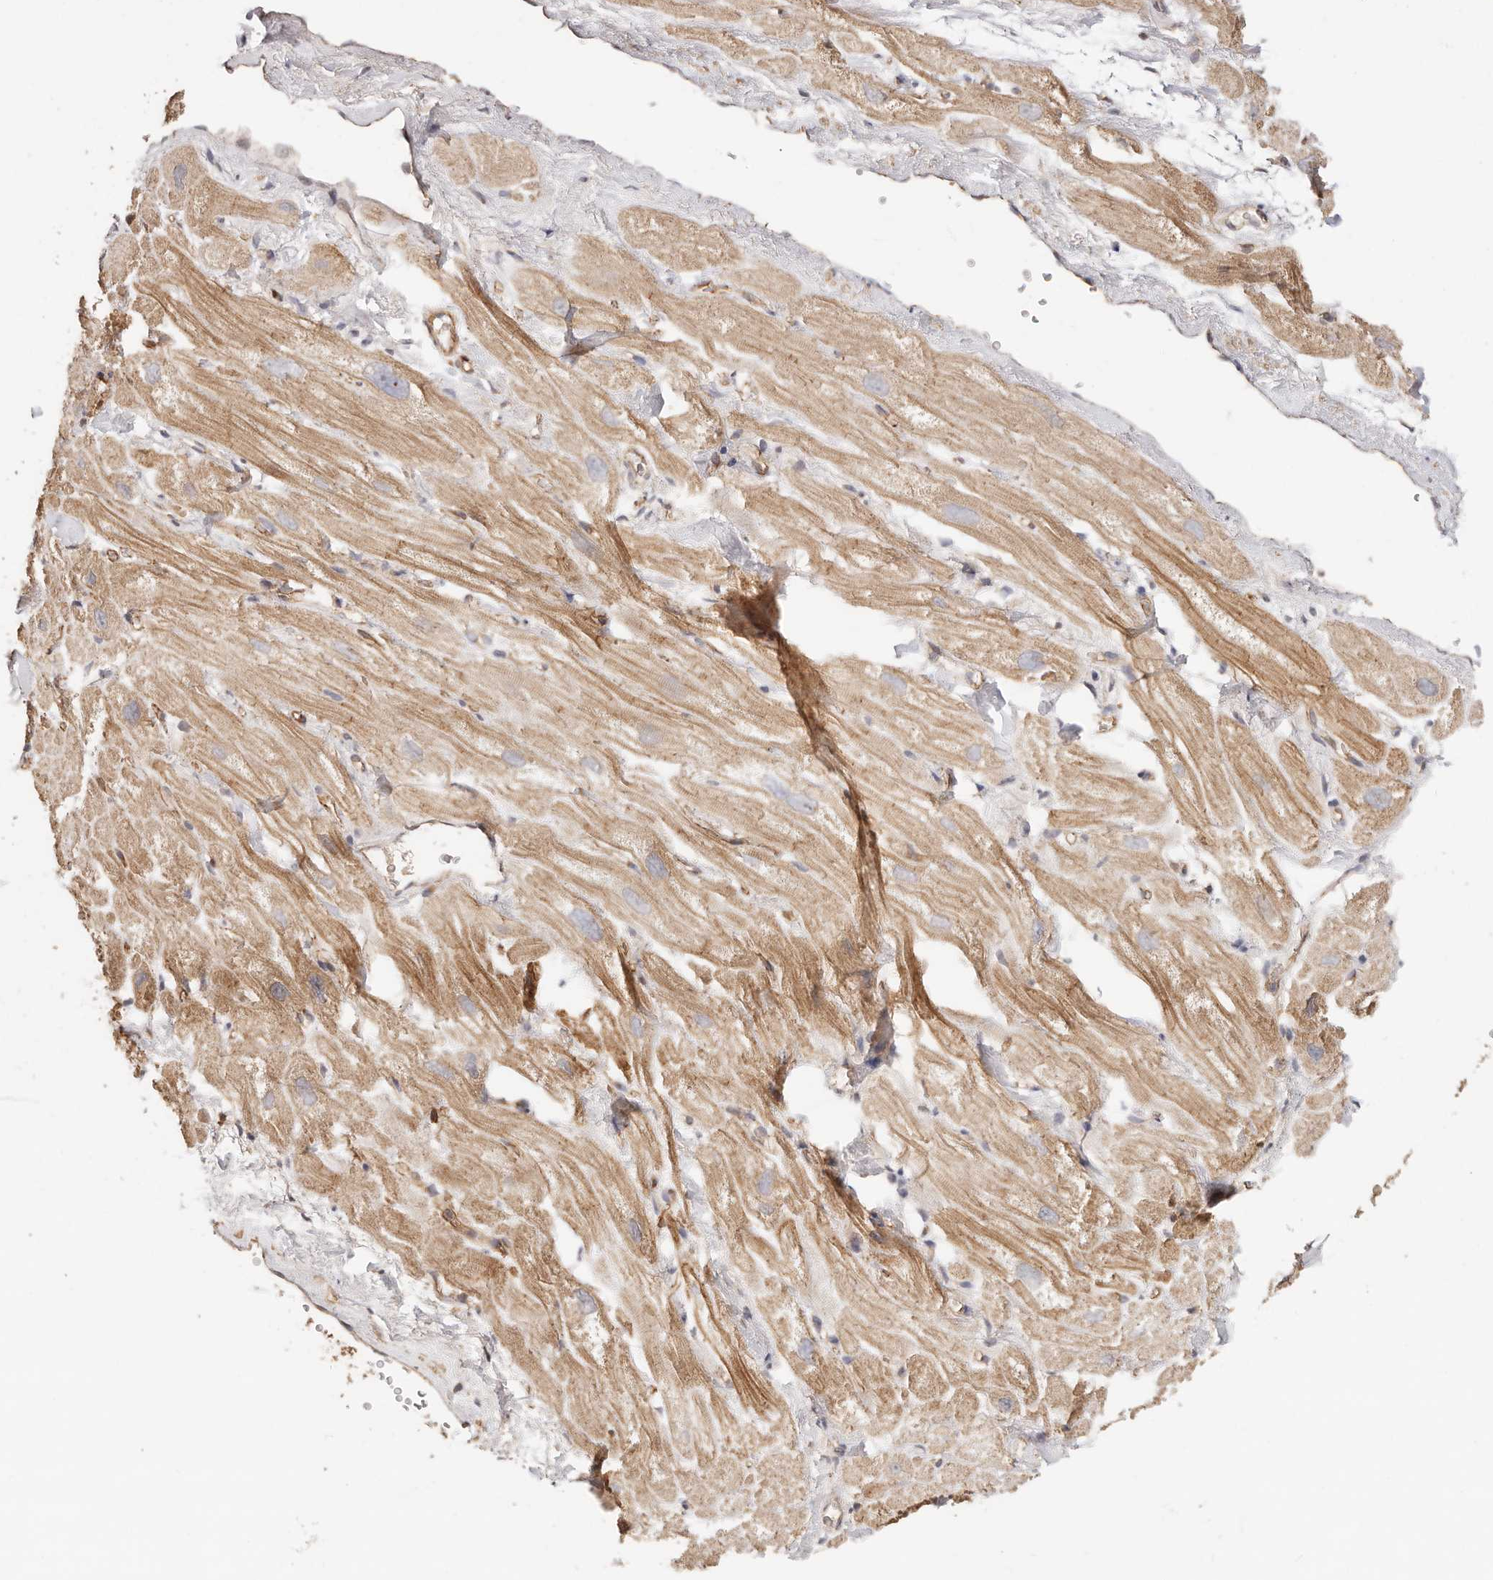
{"staining": {"intensity": "moderate", "quantity": ">75%", "location": "cytoplasmic/membranous"}, "tissue": "heart muscle", "cell_type": "Cardiomyocytes", "image_type": "normal", "snomed": [{"axis": "morphology", "description": "Normal tissue, NOS"}, {"axis": "topography", "description": "Heart"}], "caption": "This micrograph displays IHC staining of normal heart muscle, with medium moderate cytoplasmic/membranous staining in approximately >75% of cardiomyocytes.", "gene": "AFDN", "patient": {"sex": "male", "age": 49}}